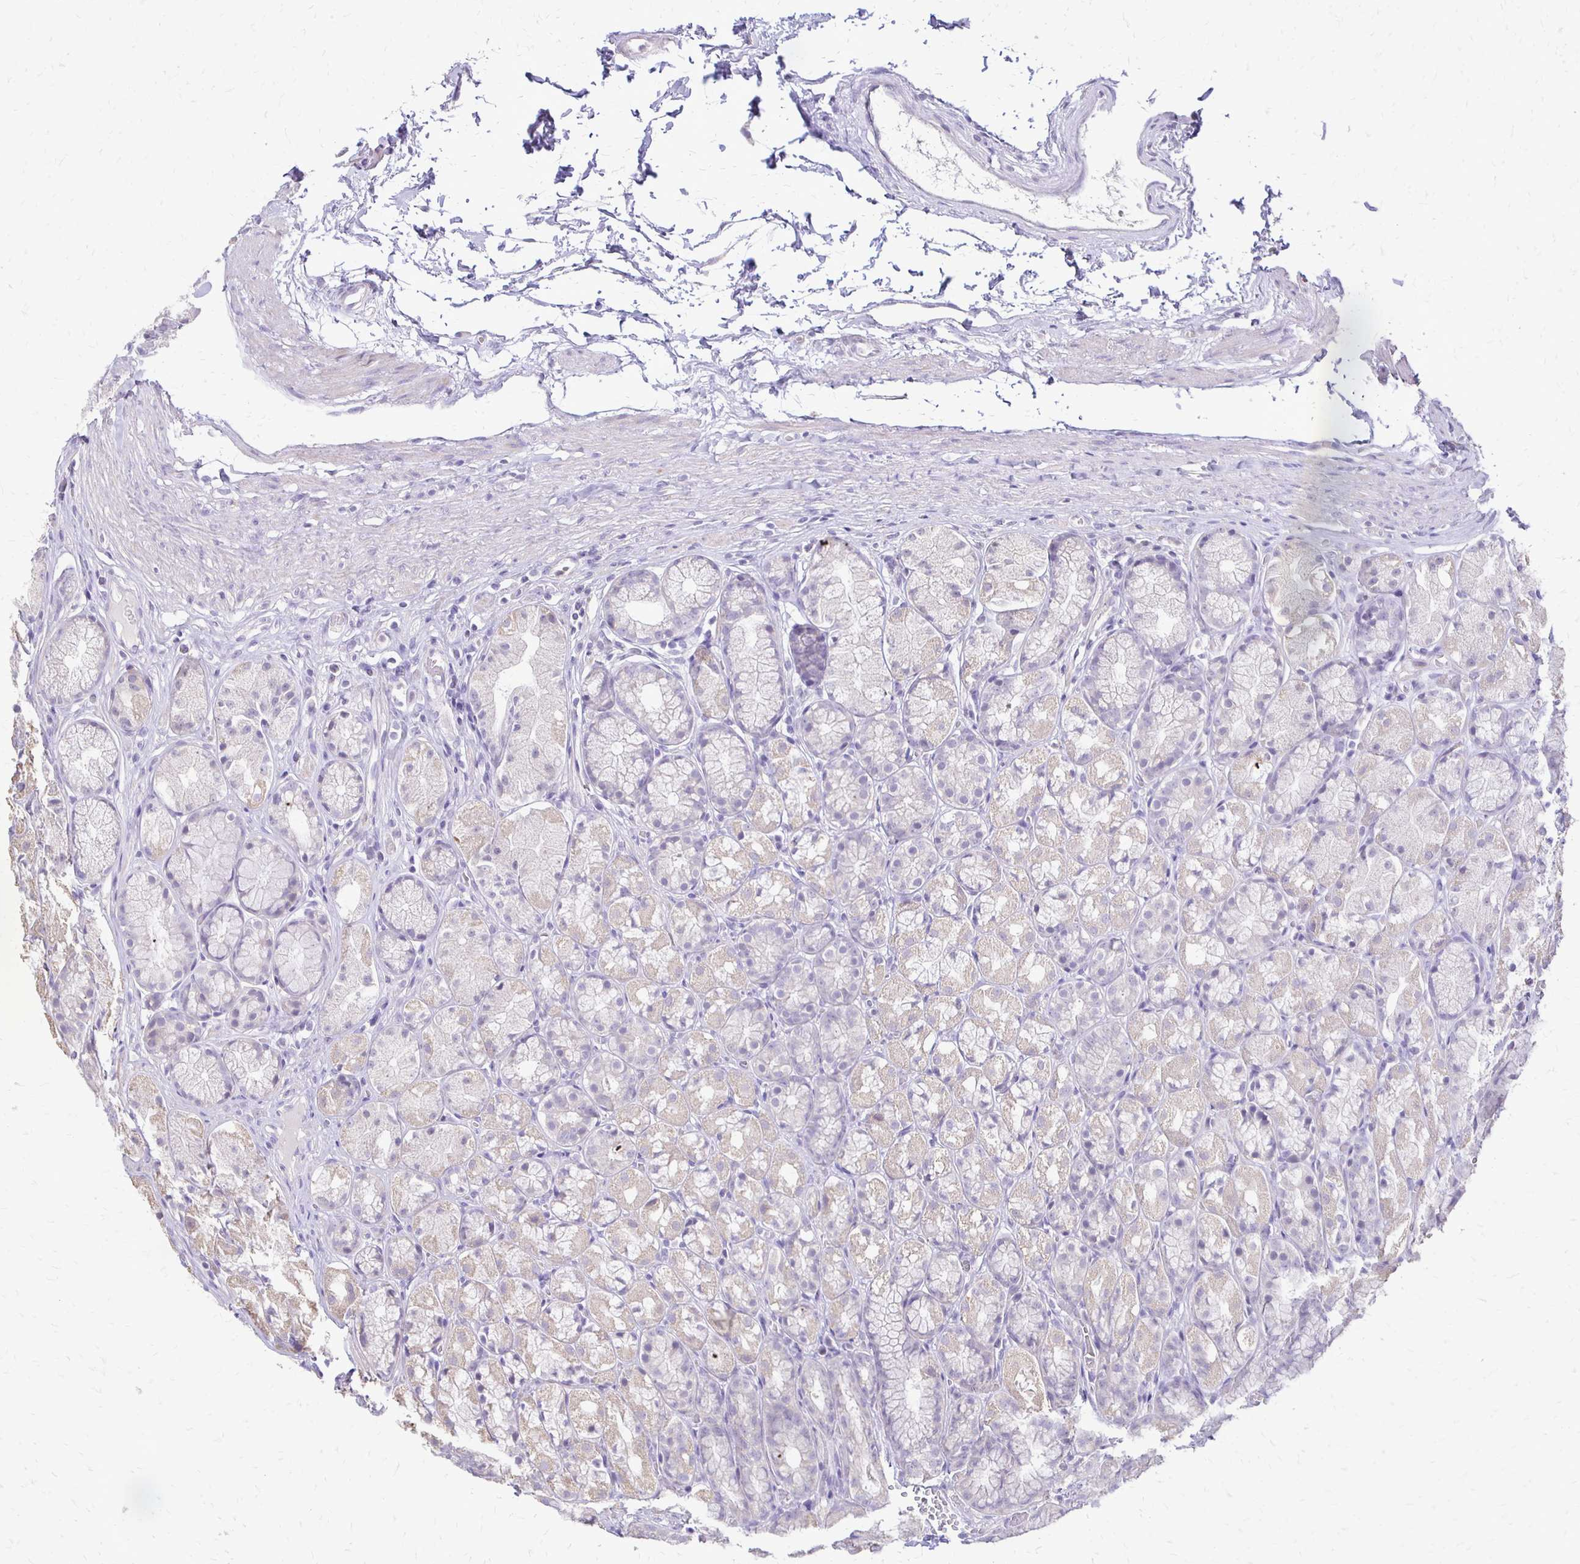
{"staining": {"intensity": "weak", "quantity": "<25%", "location": "cytoplasmic/membranous"}, "tissue": "stomach", "cell_type": "Glandular cells", "image_type": "normal", "snomed": [{"axis": "morphology", "description": "Normal tissue, NOS"}, {"axis": "topography", "description": "Stomach"}], "caption": "Immunohistochemistry of benign human stomach displays no staining in glandular cells. The staining was performed using DAB to visualize the protein expression in brown, while the nuclei were stained in blue with hematoxylin (Magnification: 20x).", "gene": "ALPG", "patient": {"sex": "male", "age": 70}}